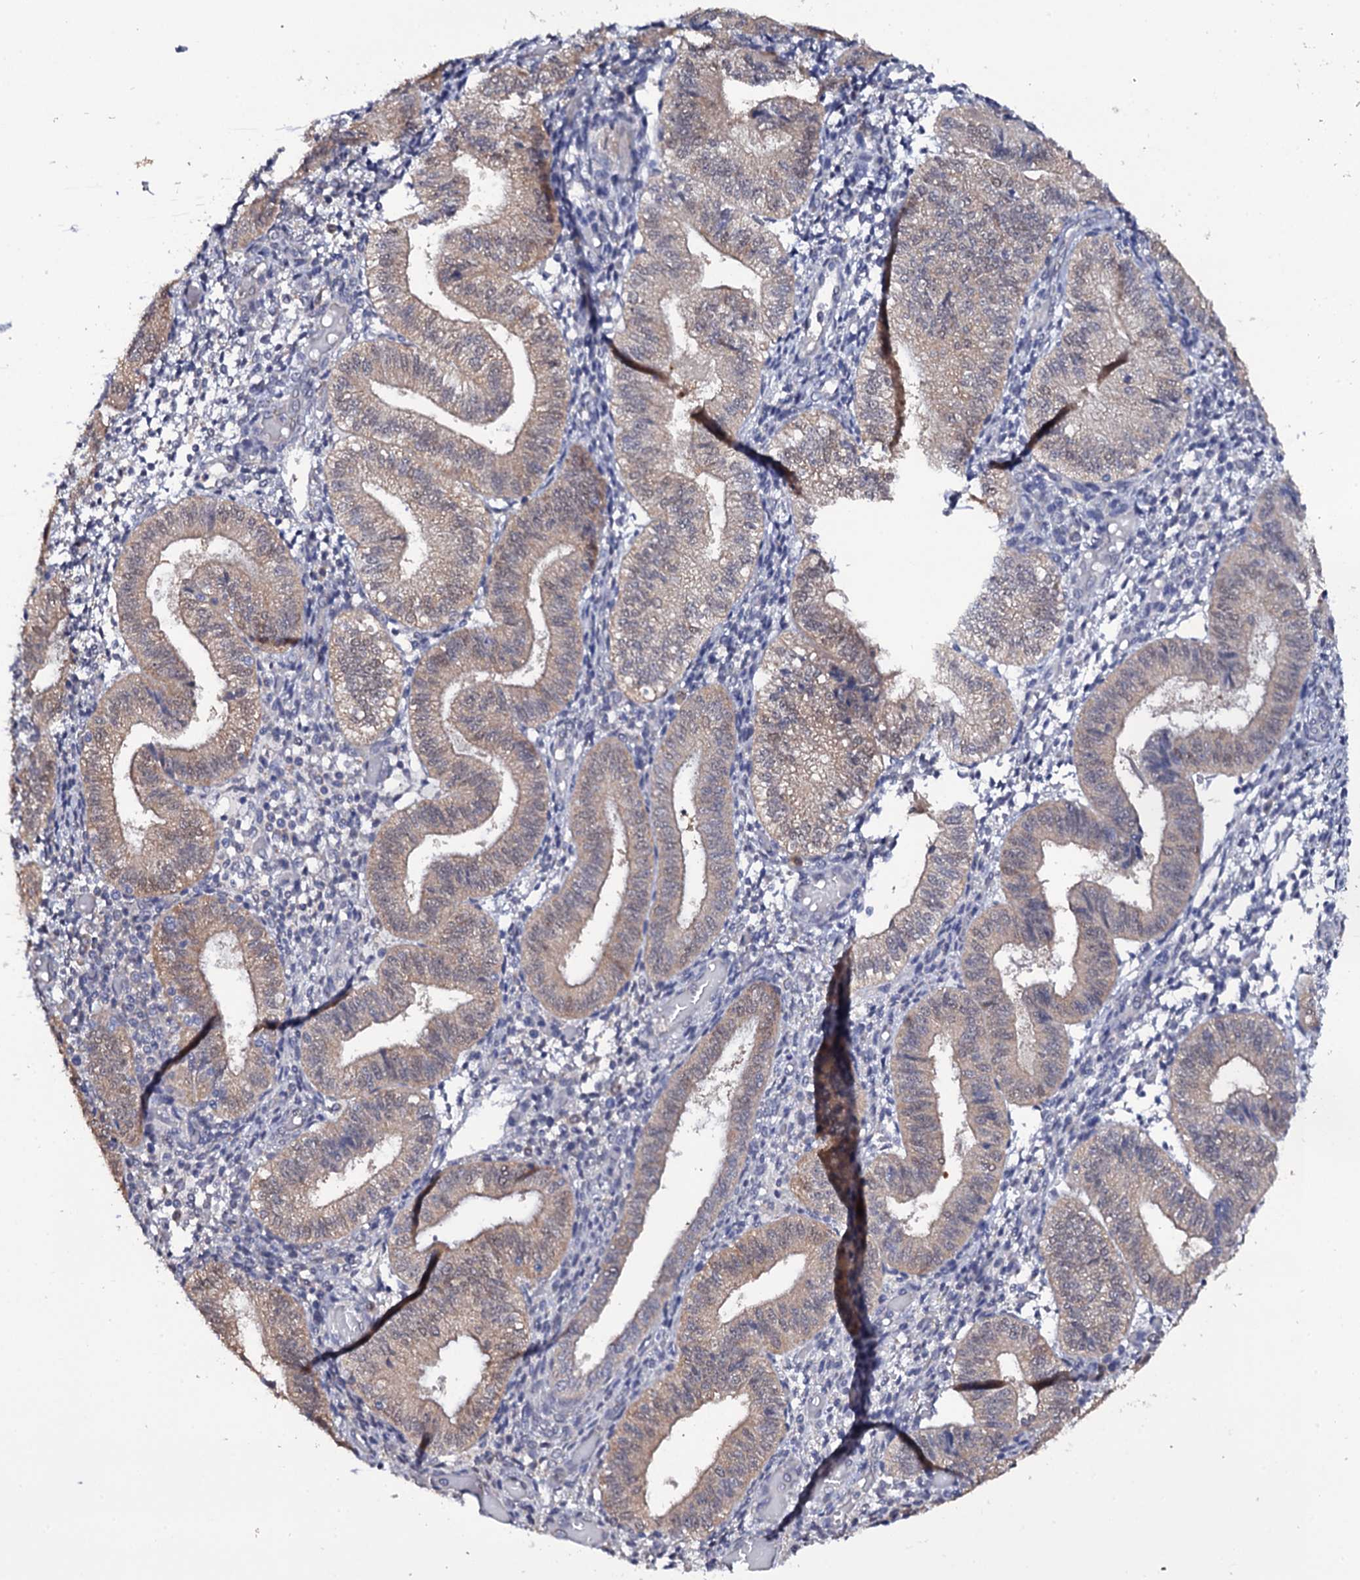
{"staining": {"intensity": "negative", "quantity": "none", "location": "none"}, "tissue": "endometrium", "cell_type": "Cells in endometrial stroma", "image_type": "normal", "snomed": [{"axis": "morphology", "description": "Normal tissue, NOS"}, {"axis": "topography", "description": "Endometrium"}], "caption": "IHC of normal human endometrium exhibits no expression in cells in endometrial stroma. The staining was performed using DAB to visualize the protein expression in brown, while the nuclei were stained in blue with hematoxylin (Magnification: 20x).", "gene": "CRYL1", "patient": {"sex": "female", "age": 34}}